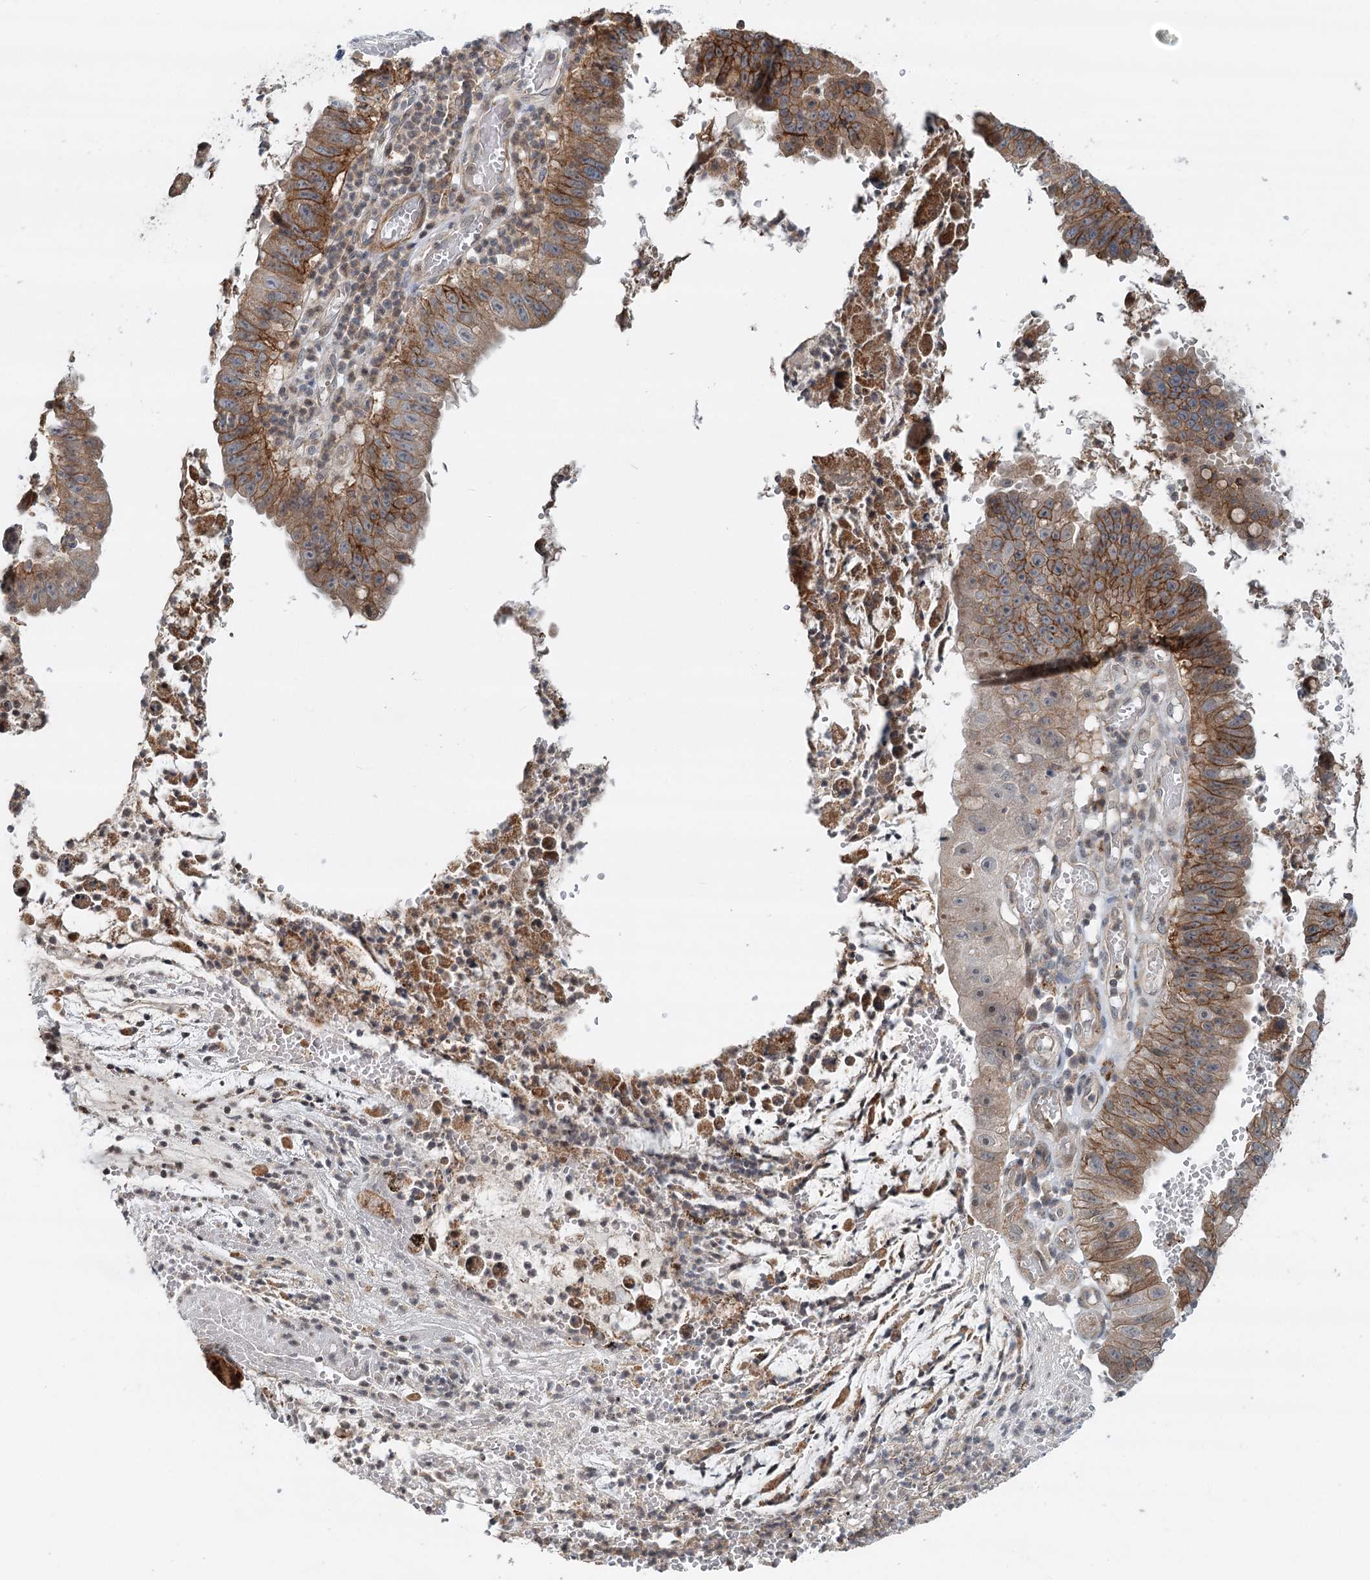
{"staining": {"intensity": "moderate", "quantity": ">75%", "location": "cytoplasmic/membranous"}, "tissue": "stomach cancer", "cell_type": "Tumor cells", "image_type": "cancer", "snomed": [{"axis": "morphology", "description": "Adenocarcinoma, NOS"}, {"axis": "topography", "description": "Stomach"}], "caption": "The histopathology image reveals a brown stain indicating the presence of a protein in the cytoplasmic/membranous of tumor cells in stomach adenocarcinoma. Ihc stains the protein of interest in brown and the nuclei are stained blue.", "gene": "RNF111", "patient": {"sex": "male", "age": 59}}